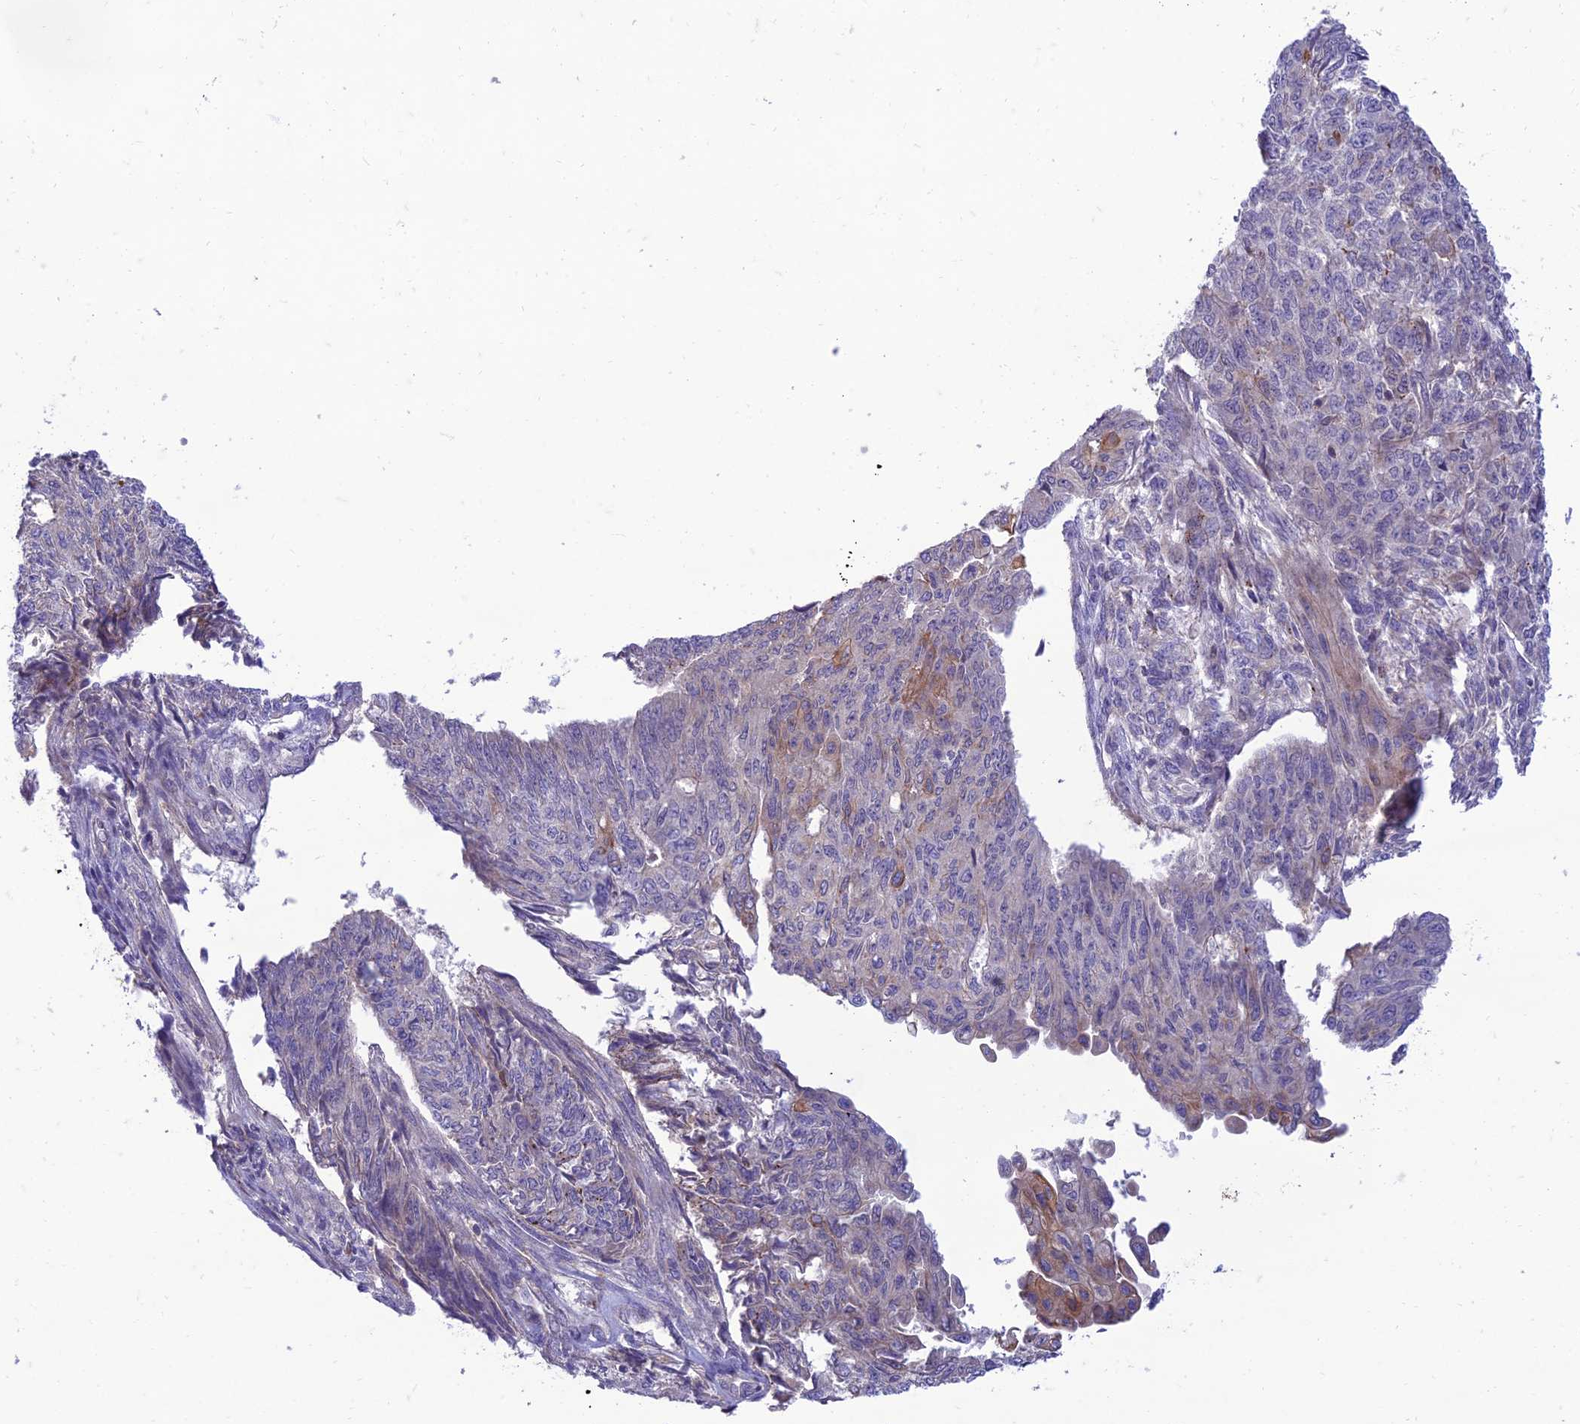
{"staining": {"intensity": "weak", "quantity": "25%-75%", "location": "cytoplasmic/membranous"}, "tissue": "endometrial cancer", "cell_type": "Tumor cells", "image_type": "cancer", "snomed": [{"axis": "morphology", "description": "Adenocarcinoma, NOS"}, {"axis": "topography", "description": "Endometrium"}], "caption": "There is low levels of weak cytoplasmic/membranous expression in tumor cells of adenocarcinoma (endometrial), as demonstrated by immunohistochemical staining (brown color).", "gene": "IRAK3", "patient": {"sex": "female", "age": 32}}